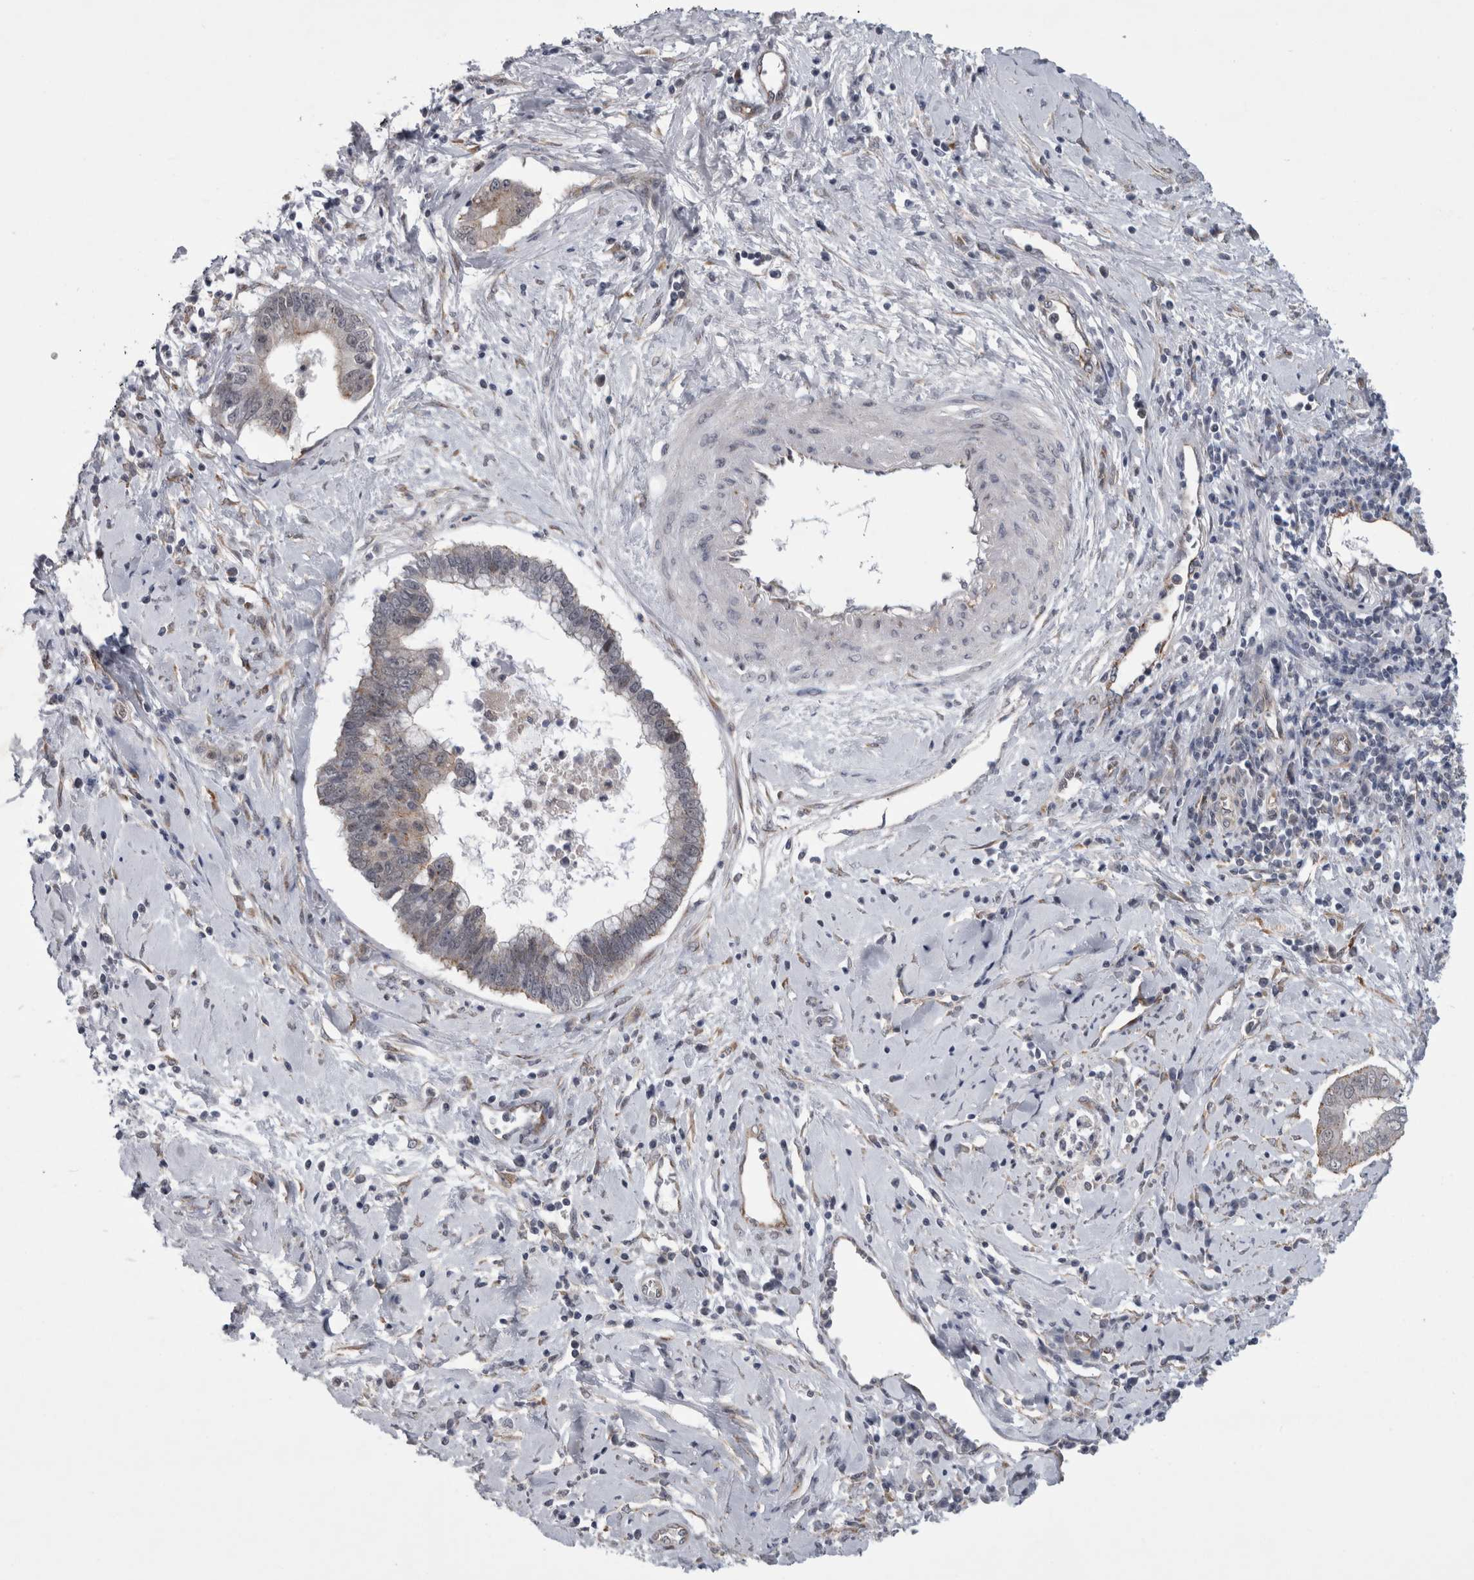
{"staining": {"intensity": "weak", "quantity": "<25%", "location": "cytoplasmic/membranous"}, "tissue": "cervical cancer", "cell_type": "Tumor cells", "image_type": "cancer", "snomed": [{"axis": "morphology", "description": "Adenocarcinoma, NOS"}, {"axis": "topography", "description": "Cervix"}], "caption": "Tumor cells are negative for brown protein staining in adenocarcinoma (cervical).", "gene": "PARP11", "patient": {"sex": "female", "age": 44}}